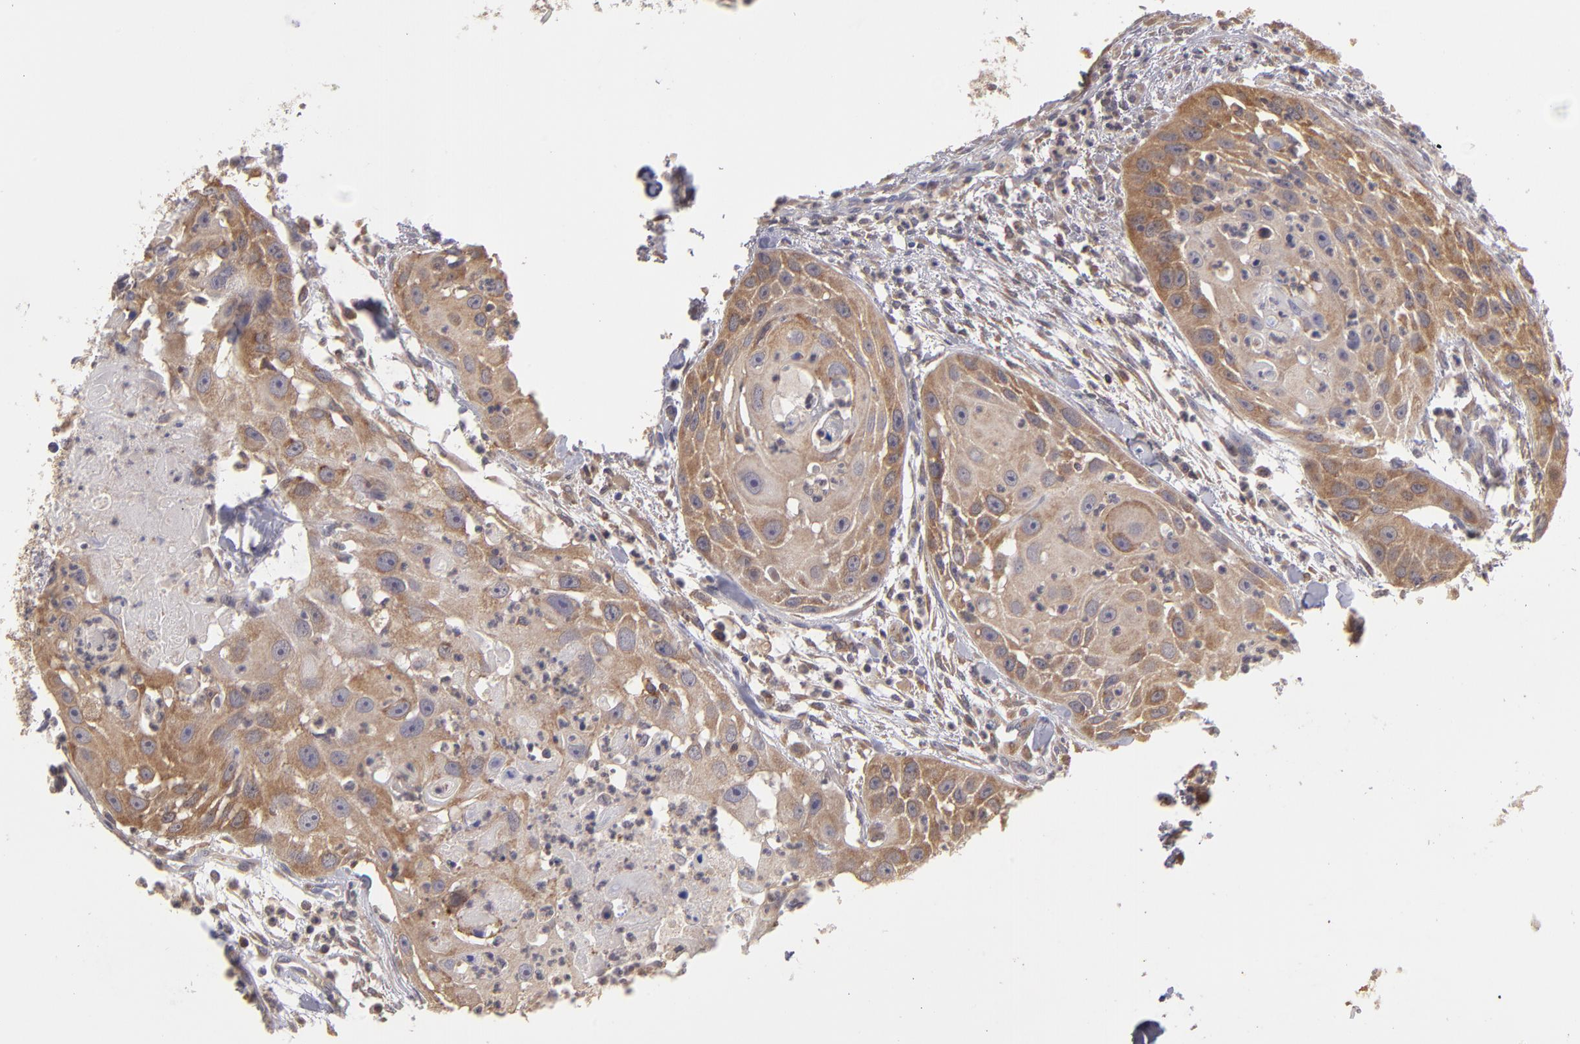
{"staining": {"intensity": "moderate", "quantity": ">75%", "location": "cytoplasmic/membranous"}, "tissue": "head and neck cancer", "cell_type": "Tumor cells", "image_type": "cancer", "snomed": [{"axis": "morphology", "description": "Squamous cell carcinoma, NOS"}, {"axis": "topography", "description": "Head-Neck"}], "caption": "Immunohistochemistry (IHC) image of neoplastic tissue: head and neck cancer (squamous cell carcinoma) stained using immunohistochemistry displays medium levels of moderate protein expression localized specifically in the cytoplasmic/membranous of tumor cells, appearing as a cytoplasmic/membranous brown color.", "gene": "MTHFD1", "patient": {"sex": "male", "age": 64}}